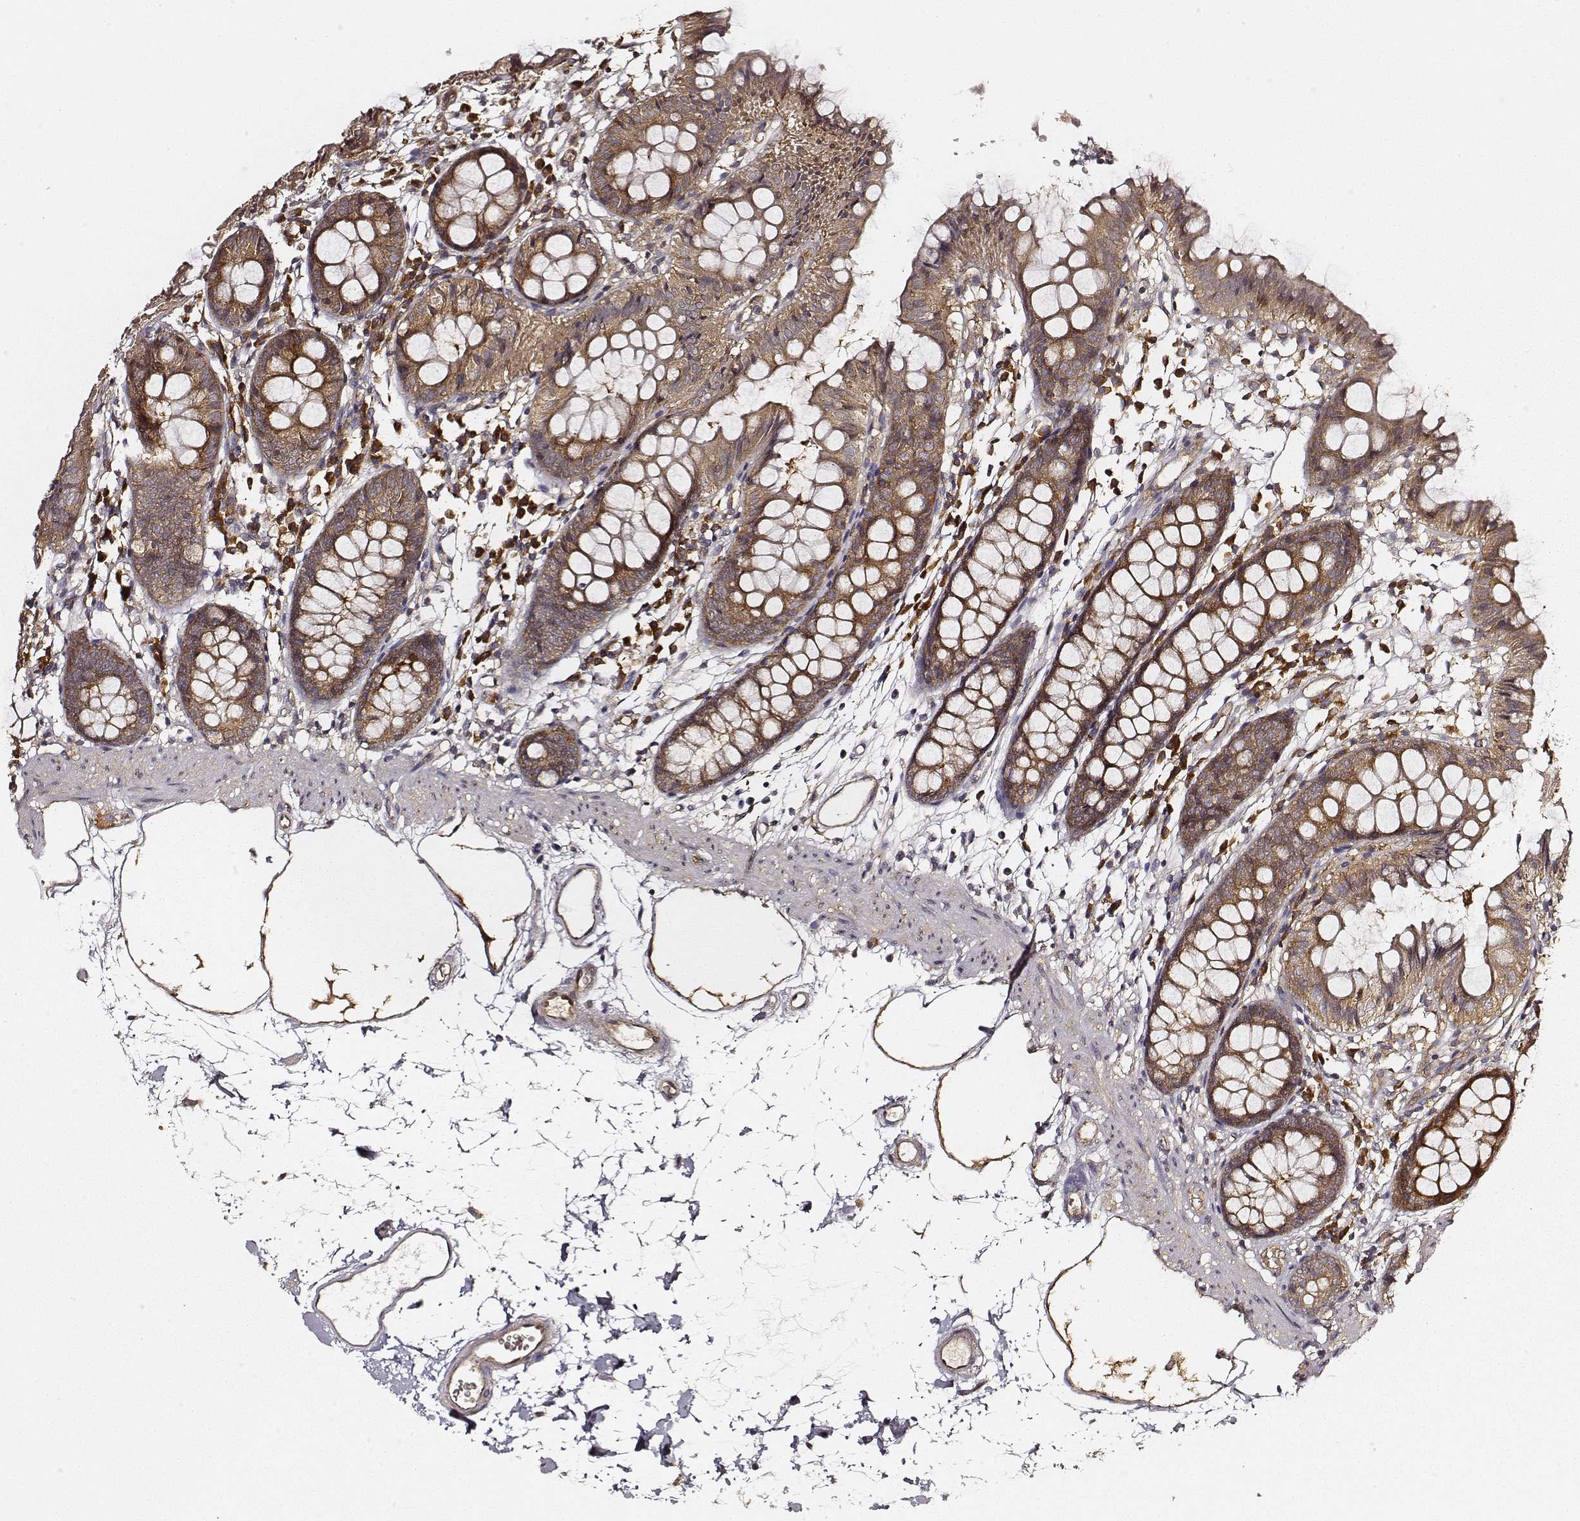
{"staining": {"intensity": "moderate", "quantity": ">75%", "location": "cytoplasmic/membranous"}, "tissue": "colon", "cell_type": "Endothelial cells", "image_type": "normal", "snomed": [{"axis": "morphology", "description": "Normal tissue, NOS"}, {"axis": "topography", "description": "Colon"}], "caption": "Immunohistochemistry of benign human colon shows medium levels of moderate cytoplasmic/membranous staining in about >75% of endothelial cells. (DAB (3,3'-diaminobenzidine) = brown stain, brightfield microscopy at high magnification).", "gene": "CARS1", "patient": {"sex": "female", "age": 84}}